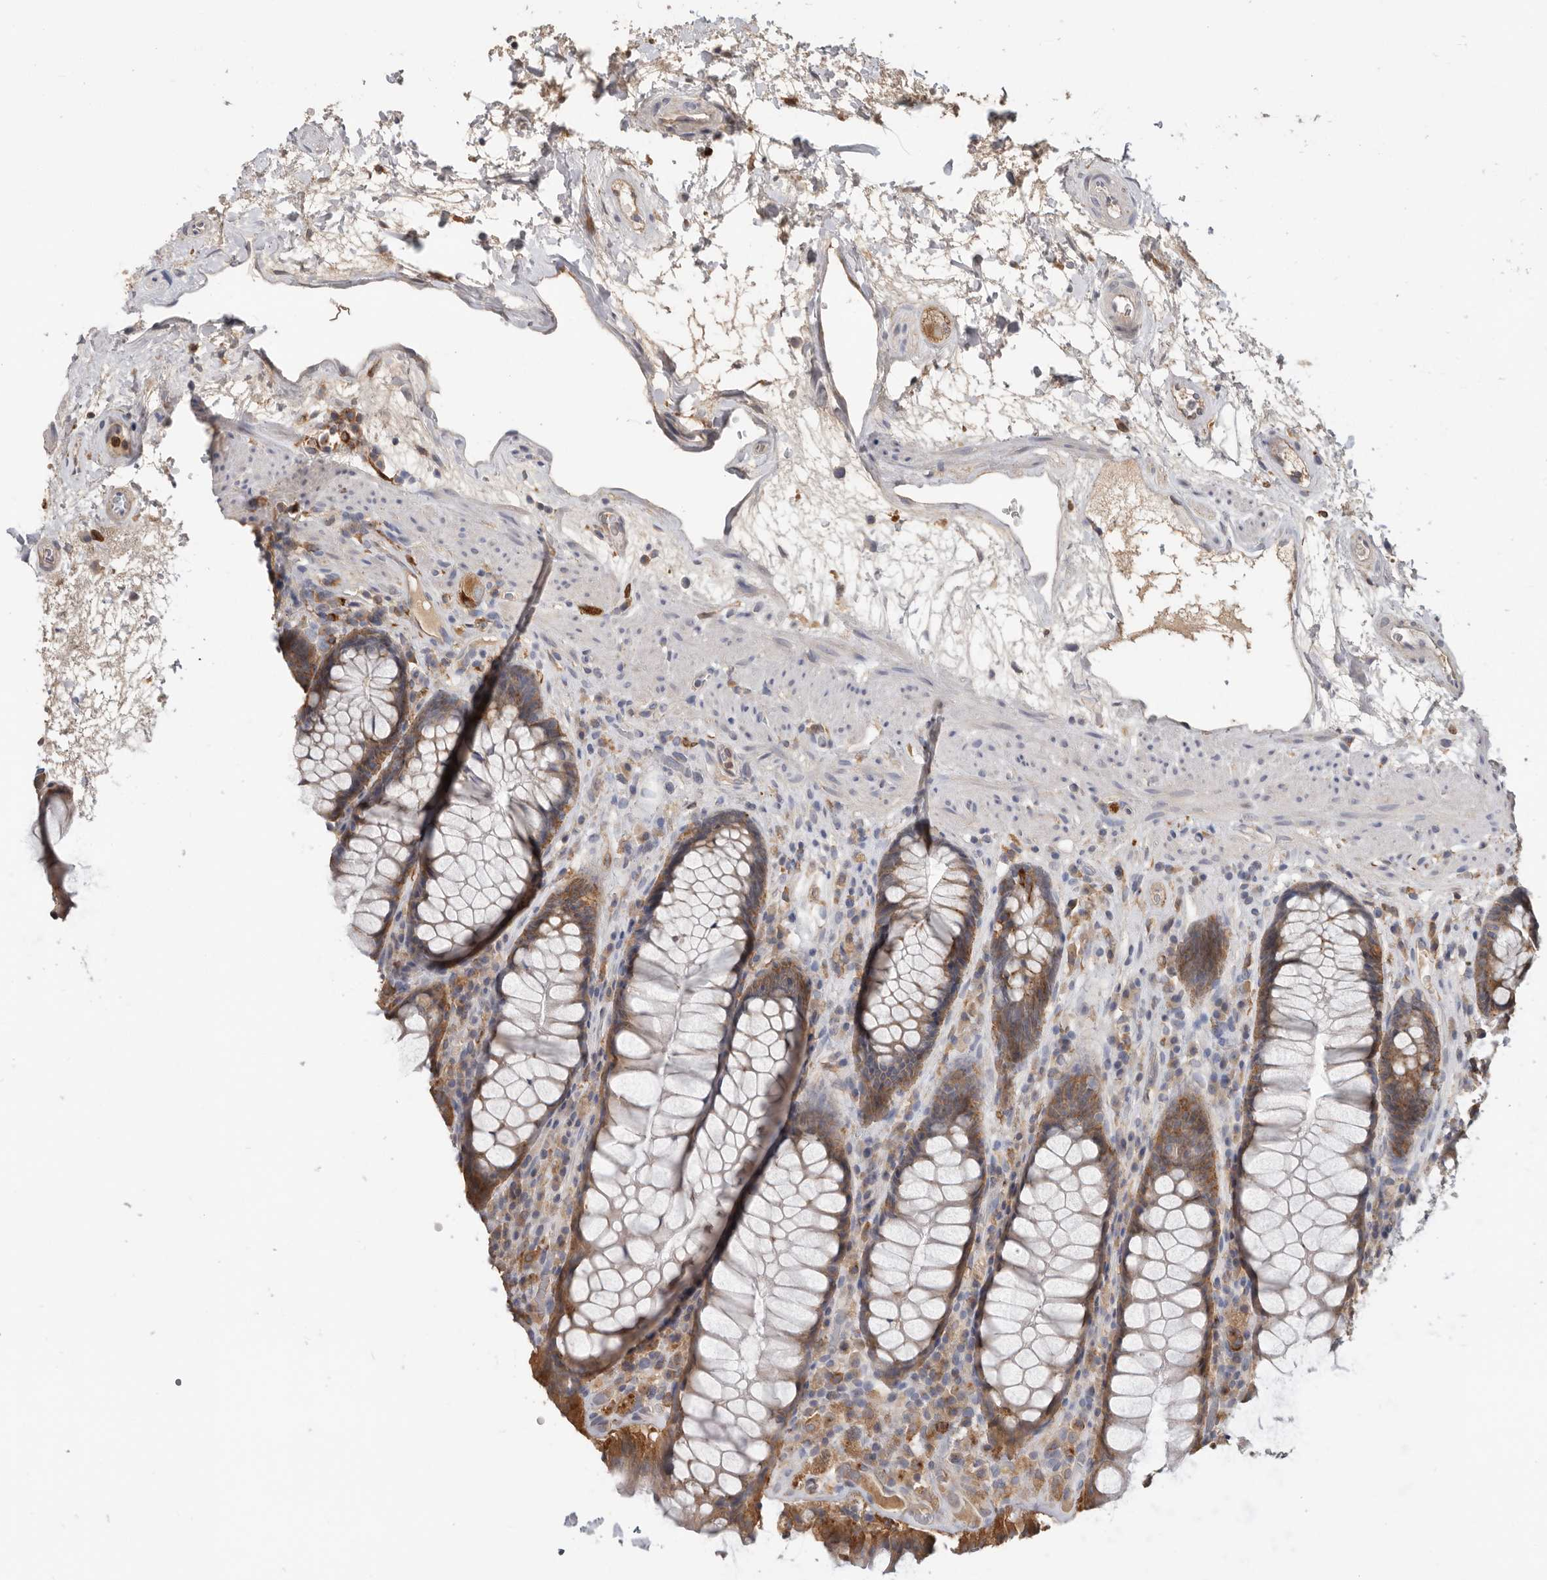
{"staining": {"intensity": "moderate", "quantity": ">75%", "location": "cytoplasmic/membranous"}, "tissue": "rectum", "cell_type": "Glandular cells", "image_type": "normal", "snomed": [{"axis": "morphology", "description": "Normal tissue, NOS"}, {"axis": "topography", "description": "Rectum"}], "caption": "The photomicrograph displays staining of unremarkable rectum, revealing moderate cytoplasmic/membranous protein staining (brown color) within glandular cells. (DAB (3,3'-diaminobenzidine) = brown stain, brightfield microscopy at high magnification).", "gene": "TFRC", "patient": {"sex": "male", "age": 64}}